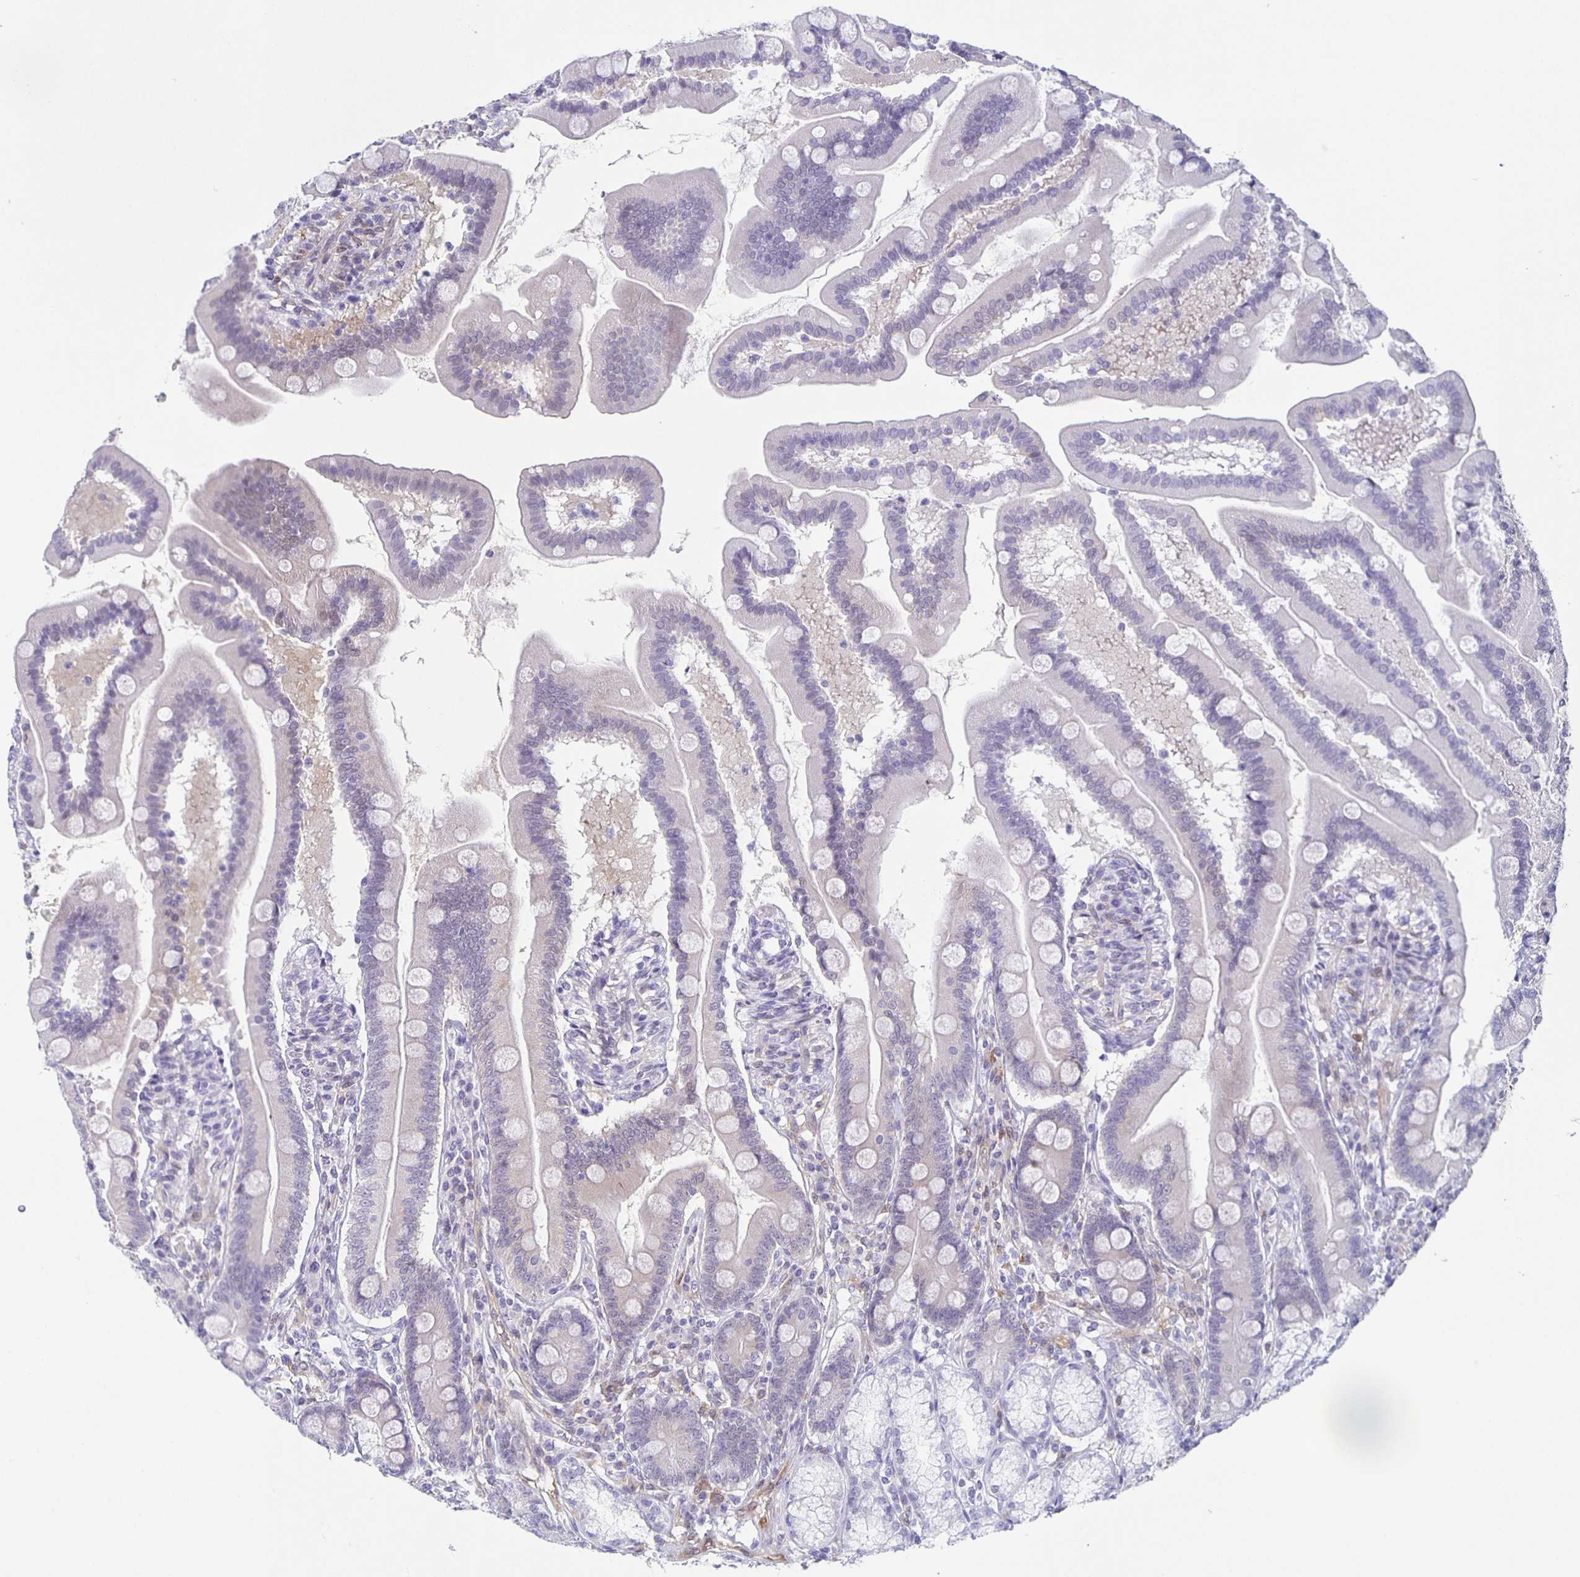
{"staining": {"intensity": "negative", "quantity": "none", "location": "none"}, "tissue": "duodenum", "cell_type": "Glandular cells", "image_type": "normal", "snomed": [{"axis": "morphology", "description": "Normal tissue, NOS"}, {"axis": "topography", "description": "Duodenum"}], "caption": "Photomicrograph shows no significant protein positivity in glandular cells of normal duodenum.", "gene": "TPPP", "patient": {"sex": "female", "age": 67}}